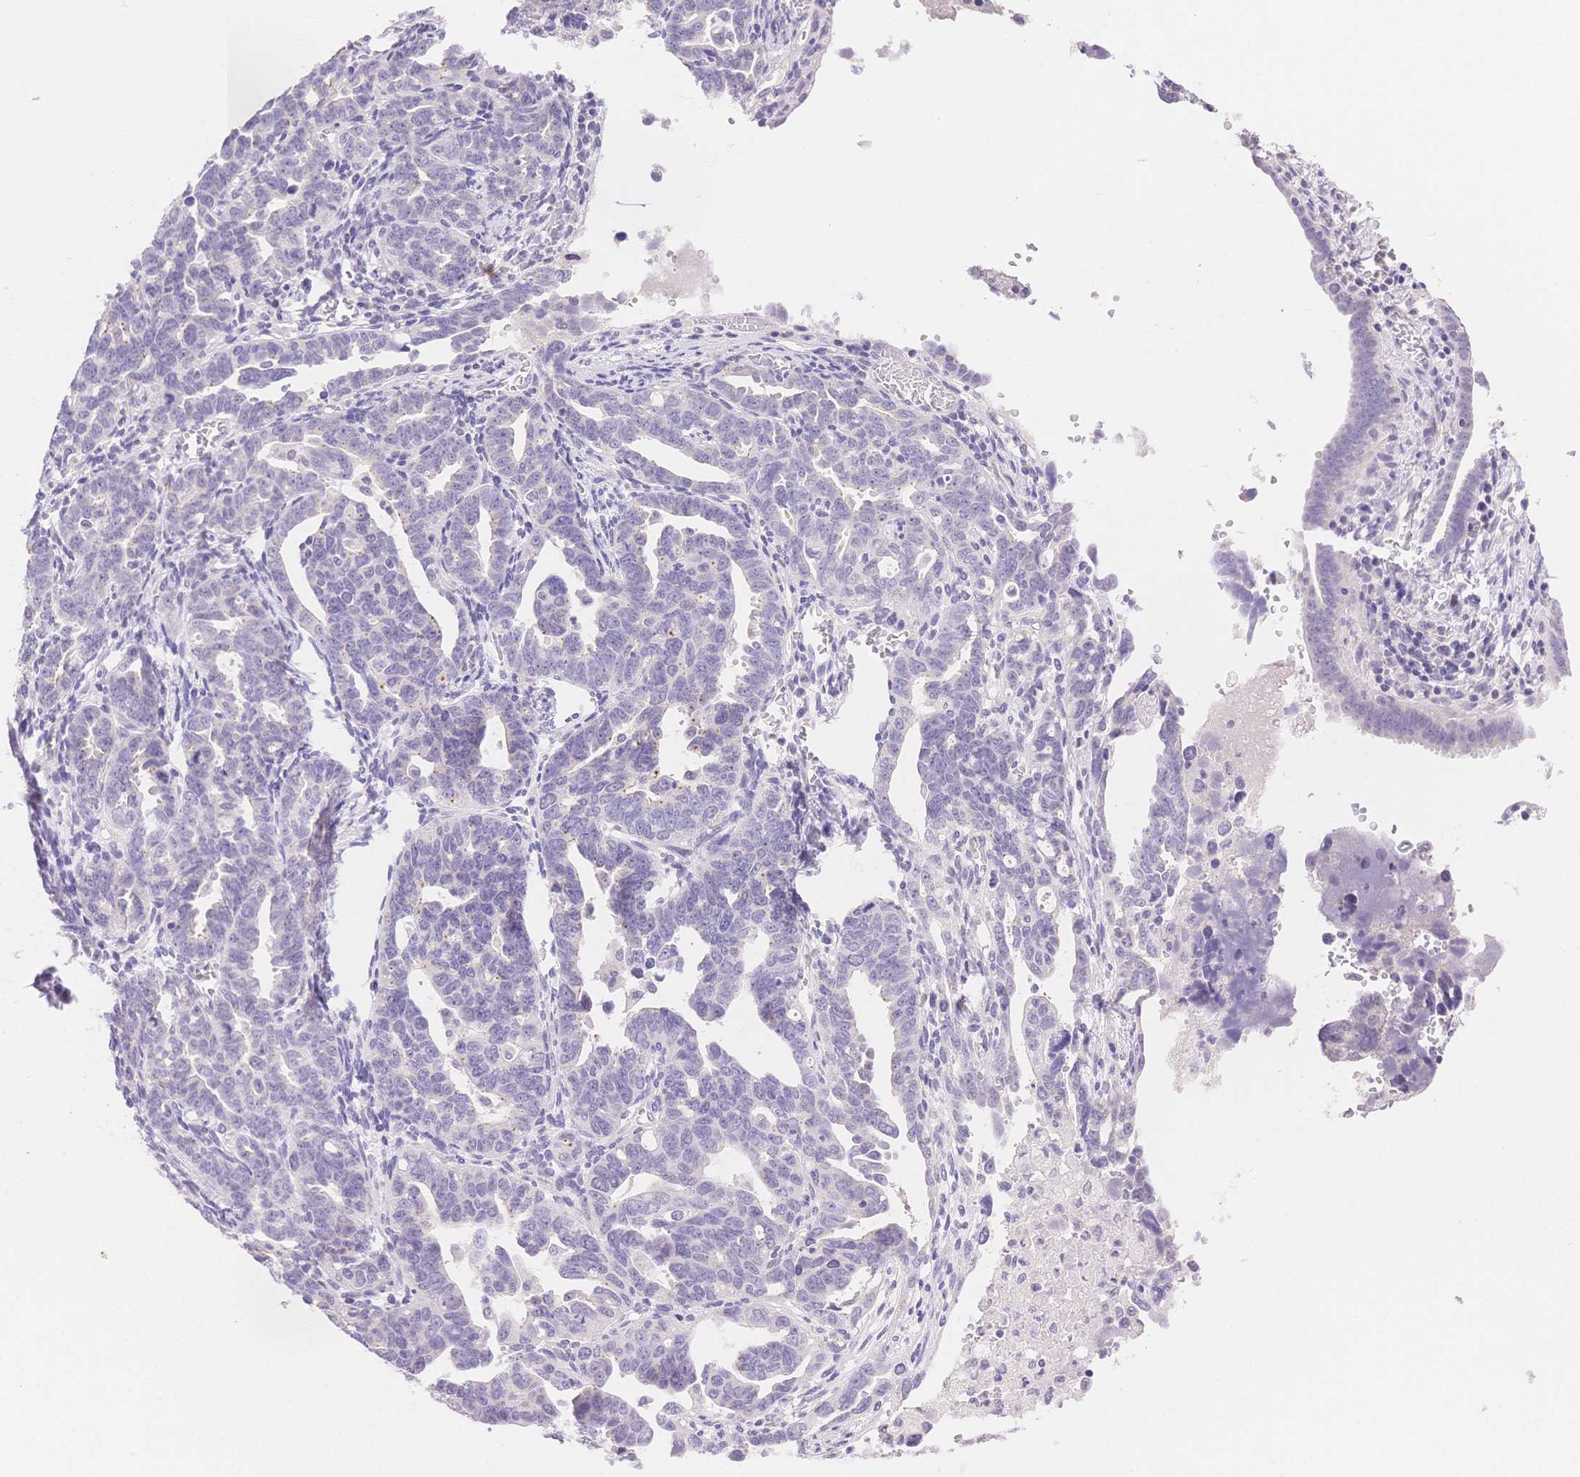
{"staining": {"intensity": "negative", "quantity": "none", "location": "none"}, "tissue": "ovarian cancer", "cell_type": "Tumor cells", "image_type": "cancer", "snomed": [{"axis": "morphology", "description": "Cystadenocarcinoma, serous, NOS"}, {"axis": "topography", "description": "Ovary"}], "caption": "Micrograph shows no significant protein staining in tumor cells of ovarian cancer (serous cystadenocarcinoma). (Stains: DAB immunohistochemistry (IHC) with hematoxylin counter stain, Microscopy: brightfield microscopy at high magnification).", "gene": "MYOM1", "patient": {"sex": "female", "age": 69}}